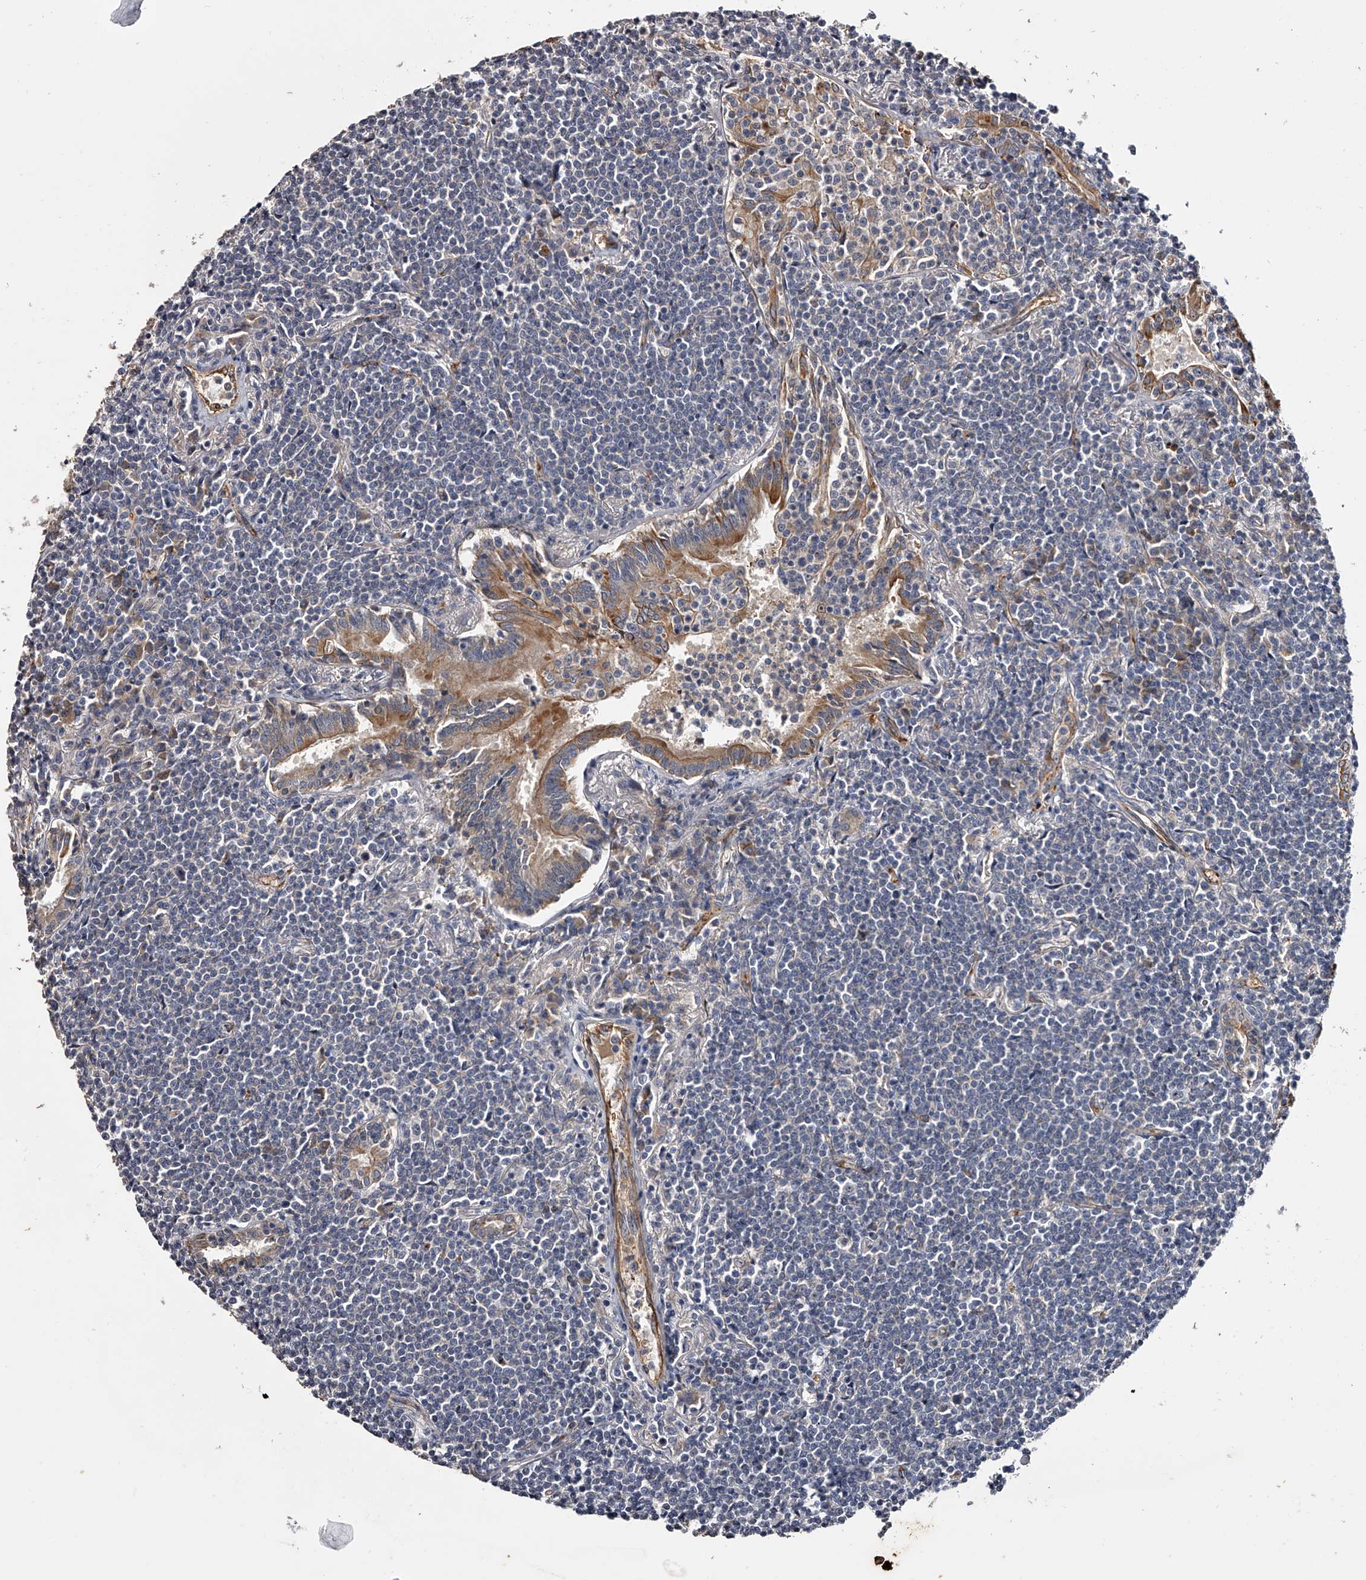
{"staining": {"intensity": "negative", "quantity": "none", "location": "none"}, "tissue": "lymphoma", "cell_type": "Tumor cells", "image_type": "cancer", "snomed": [{"axis": "morphology", "description": "Malignant lymphoma, non-Hodgkin's type, Low grade"}, {"axis": "topography", "description": "Lung"}], "caption": "DAB (3,3'-diaminobenzidine) immunohistochemical staining of human malignant lymphoma, non-Hodgkin's type (low-grade) reveals no significant staining in tumor cells. Nuclei are stained in blue.", "gene": "MDN1", "patient": {"sex": "female", "age": 71}}